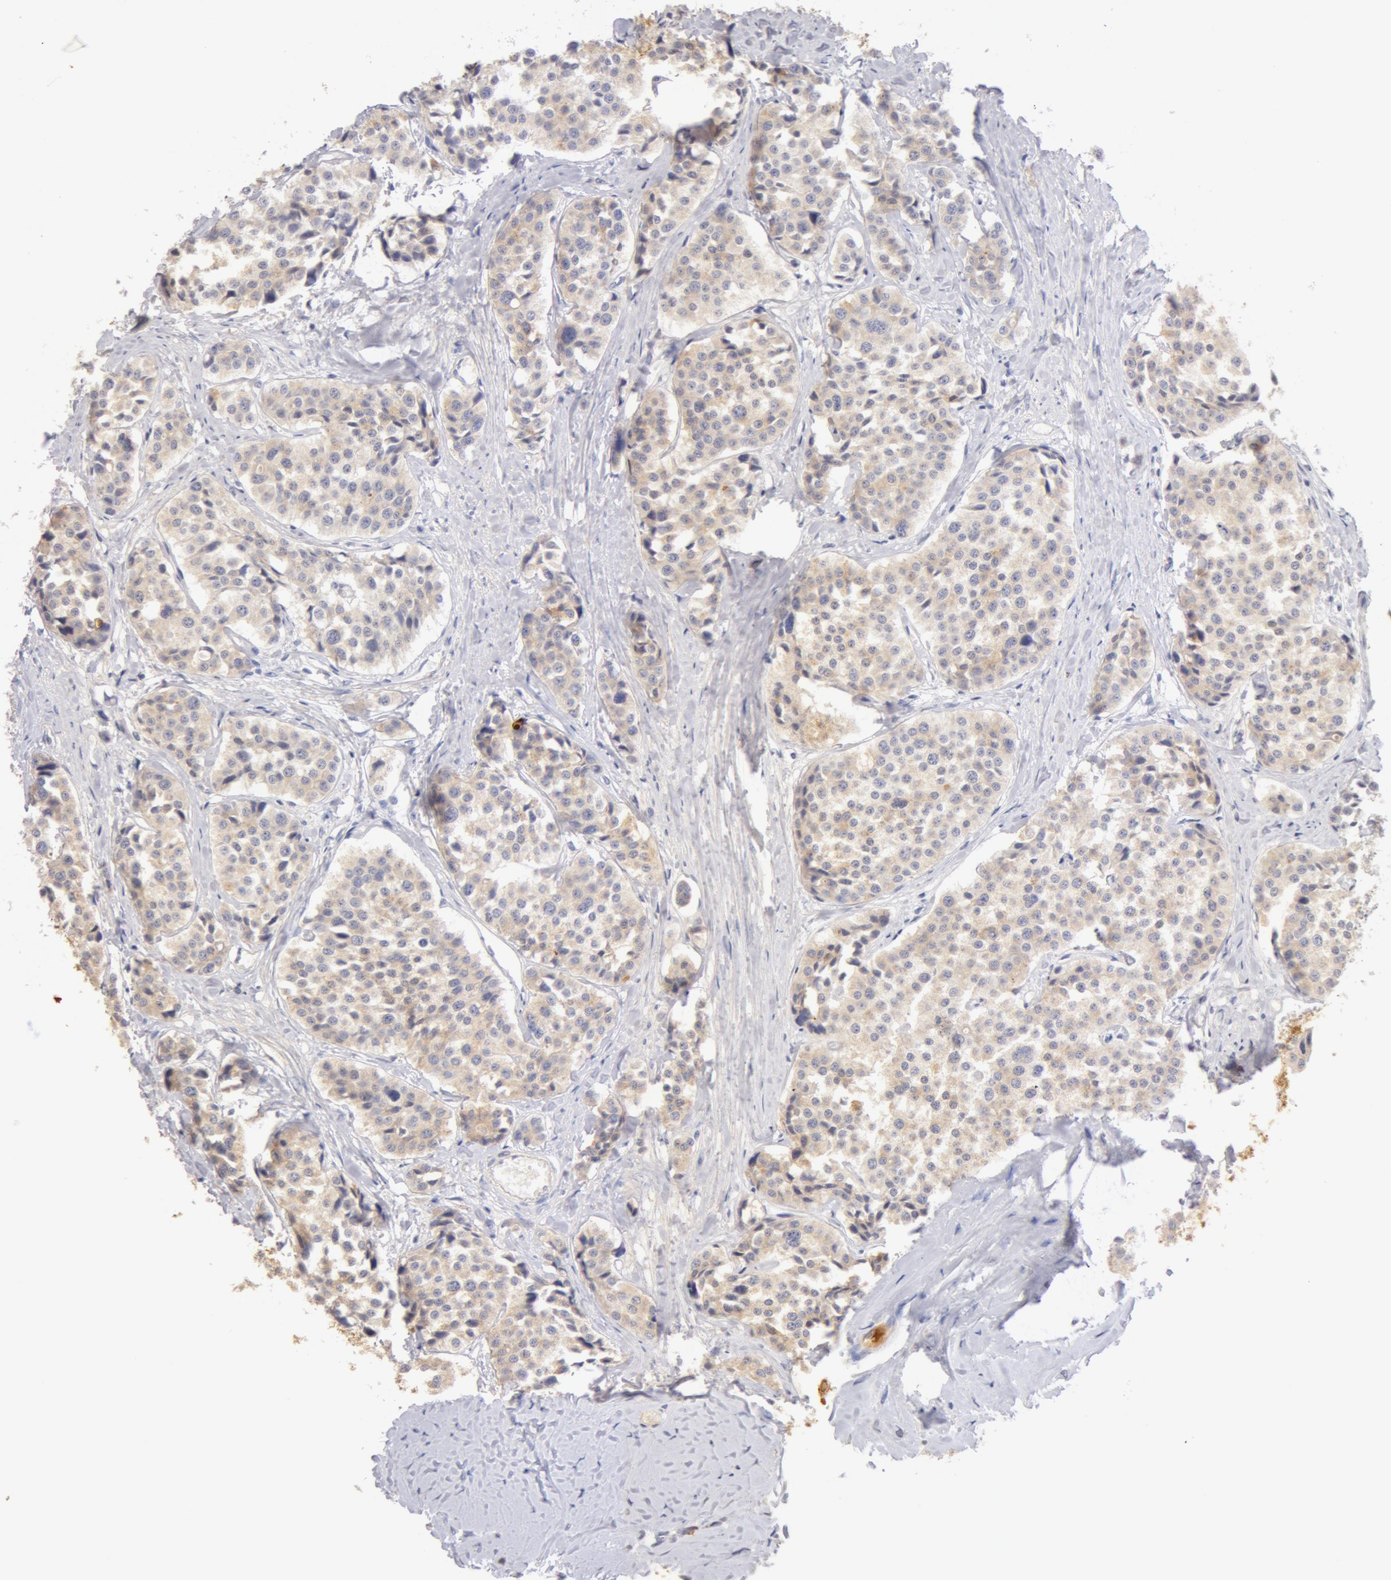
{"staining": {"intensity": "weak", "quantity": ">75%", "location": "cytoplasmic/membranous"}, "tissue": "carcinoid", "cell_type": "Tumor cells", "image_type": "cancer", "snomed": [{"axis": "morphology", "description": "Carcinoid, malignant, NOS"}, {"axis": "topography", "description": "Small intestine"}], "caption": "Brown immunohistochemical staining in human carcinoid (malignant) displays weak cytoplasmic/membranous positivity in about >75% of tumor cells.", "gene": "TF", "patient": {"sex": "male", "age": 60}}